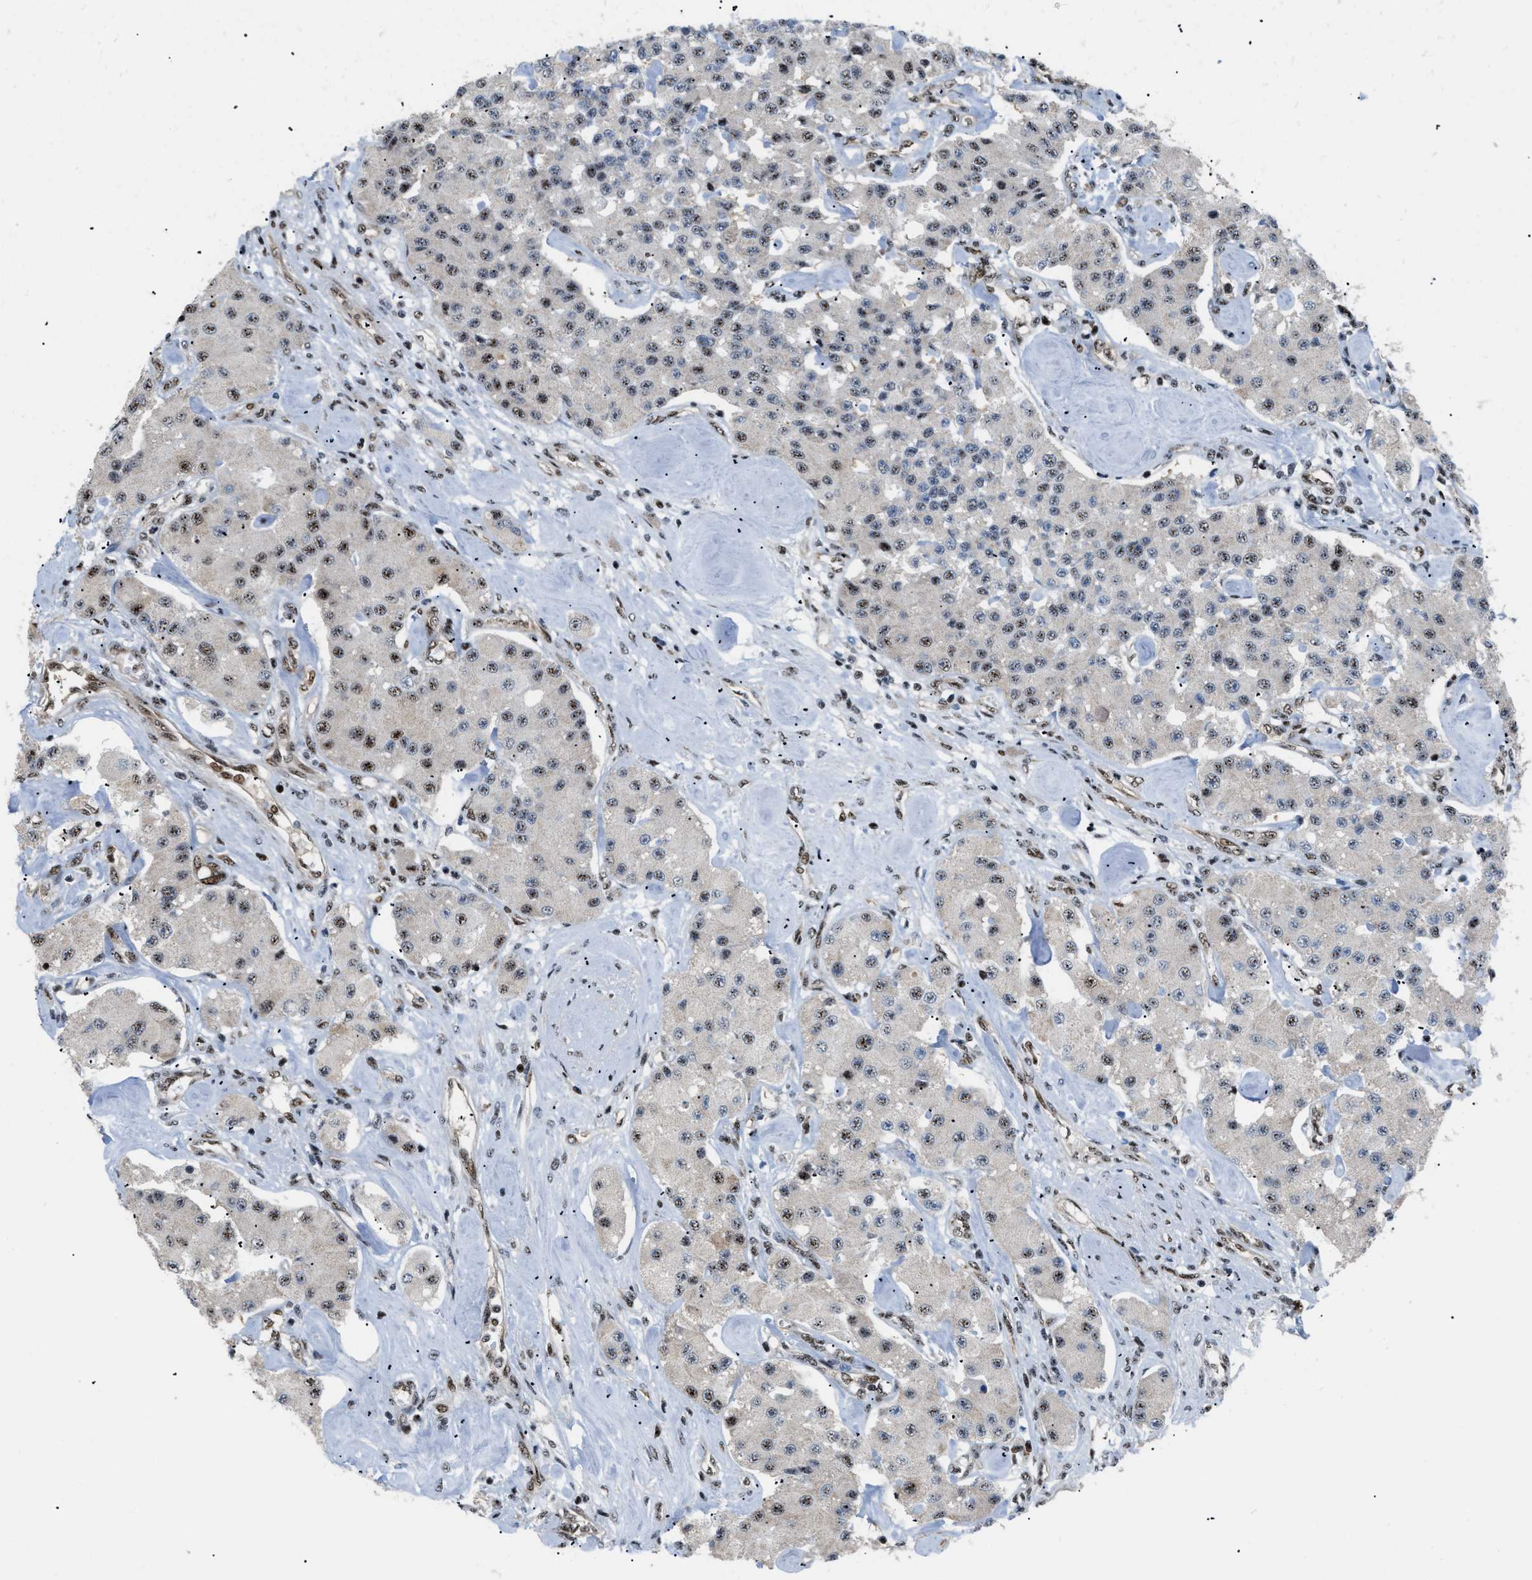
{"staining": {"intensity": "moderate", "quantity": ">75%", "location": "nuclear"}, "tissue": "carcinoid", "cell_type": "Tumor cells", "image_type": "cancer", "snomed": [{"axis": "morphology", "description": "Carcinoid, malignant, NOS"}, {"axis": "topography", "description": "Pancreas"}], "caption": "Protein staining reveals moderate nuclear positivity in about >75% of tumor cells in malignant carcinoid. The protein is shown in brown color, while the nuclei are stained blue.", "gene": "CDR2", "patient": {"sex": "male", "age": 41}}